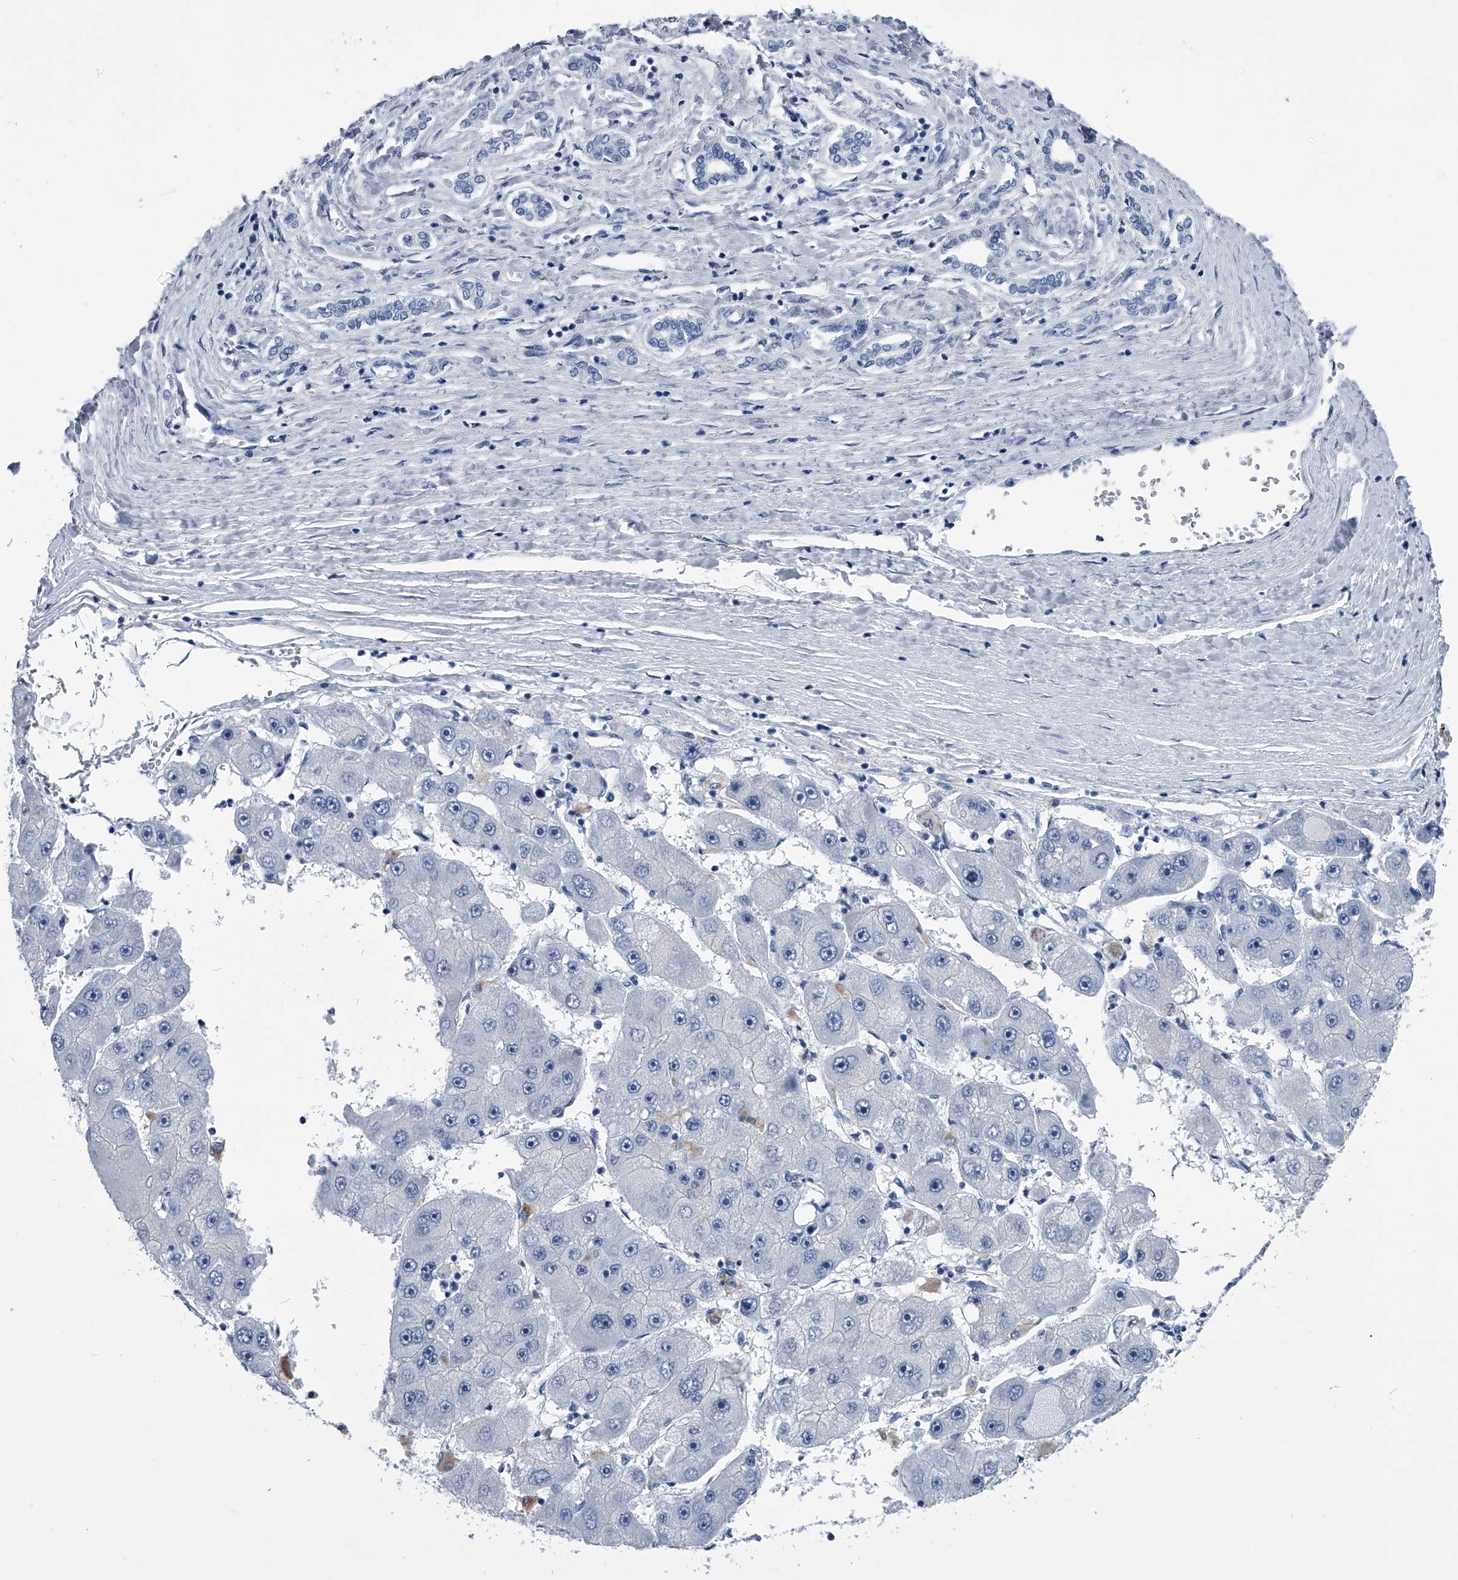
{"staining": {"intensity": "negative", "quantity": "none", "location": "none"}, "tissue": "liver cancer", "cell_type": "Tumor cells", "image_type": "cancer", "snomed": [{"axis": "morphology", "description": "Carcinoma, Hepatocellular, NOS"}, {"axis": "topography", "description": "Liver"}], "caption": "Tumor cells are negative for brown protein staining in hepatocellular carcinoma (liver).", "gene": "PDXK", "patient": {"sex": "female", "age": 61}}